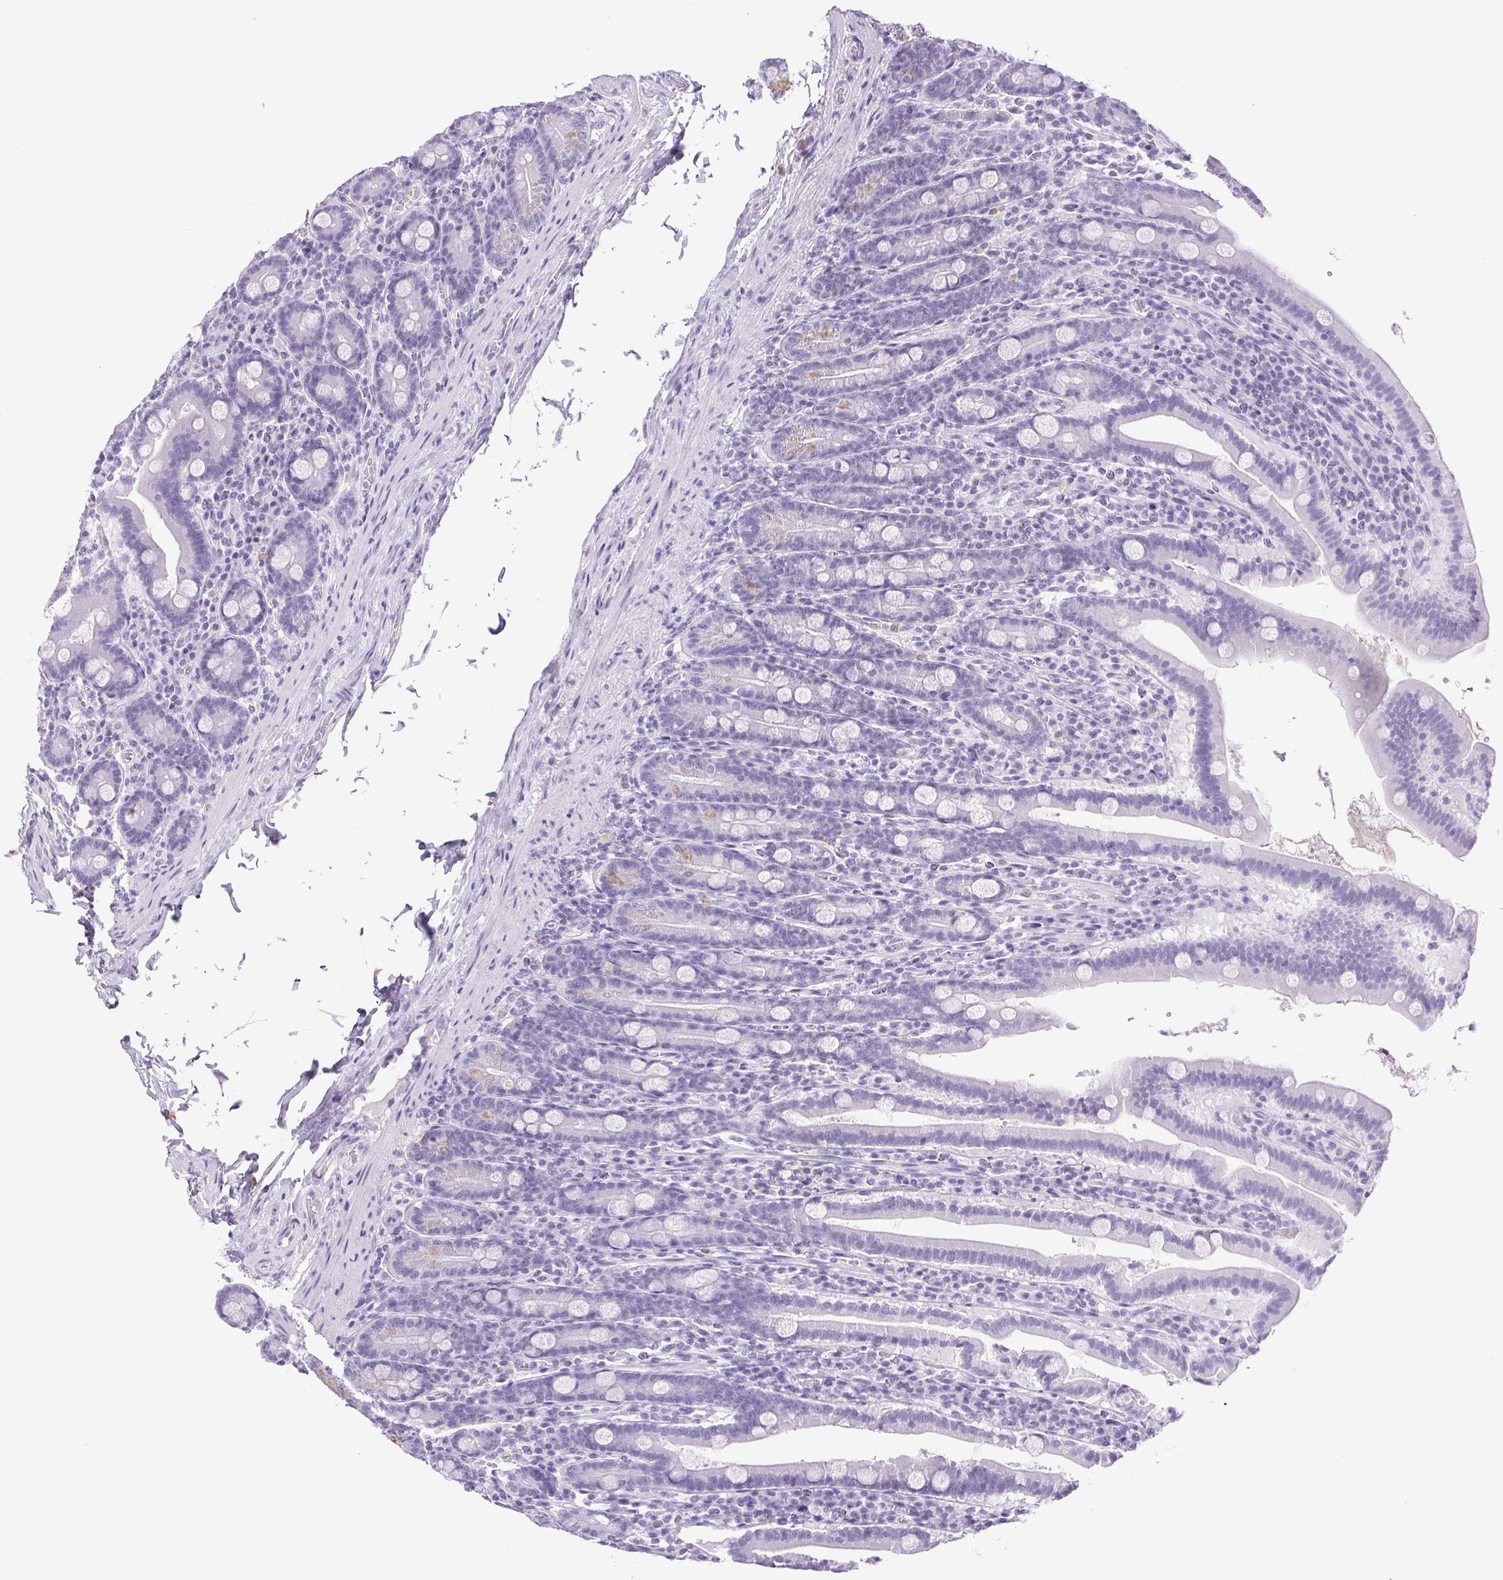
{"staining": {"intensity": "weak", "quantity": "<25%", "location": "cytoplasmic/membranous"}, "tissue": "small intestine", "cell_type": "Glandular cells", "image_type": "normal", "snomed": [{"axis": "morphology", "description": "Normal tissue, NOS"}, {"axis": "topography", "description": "Small intestine"}], "caption": "Protein analysis of benign small intestine displays no significant staining in glandular cells. (IHC, brightfield microscopy, high magnification).", "gene": "PAPPA2", "patient": {"sex": "male", "age": 26}}